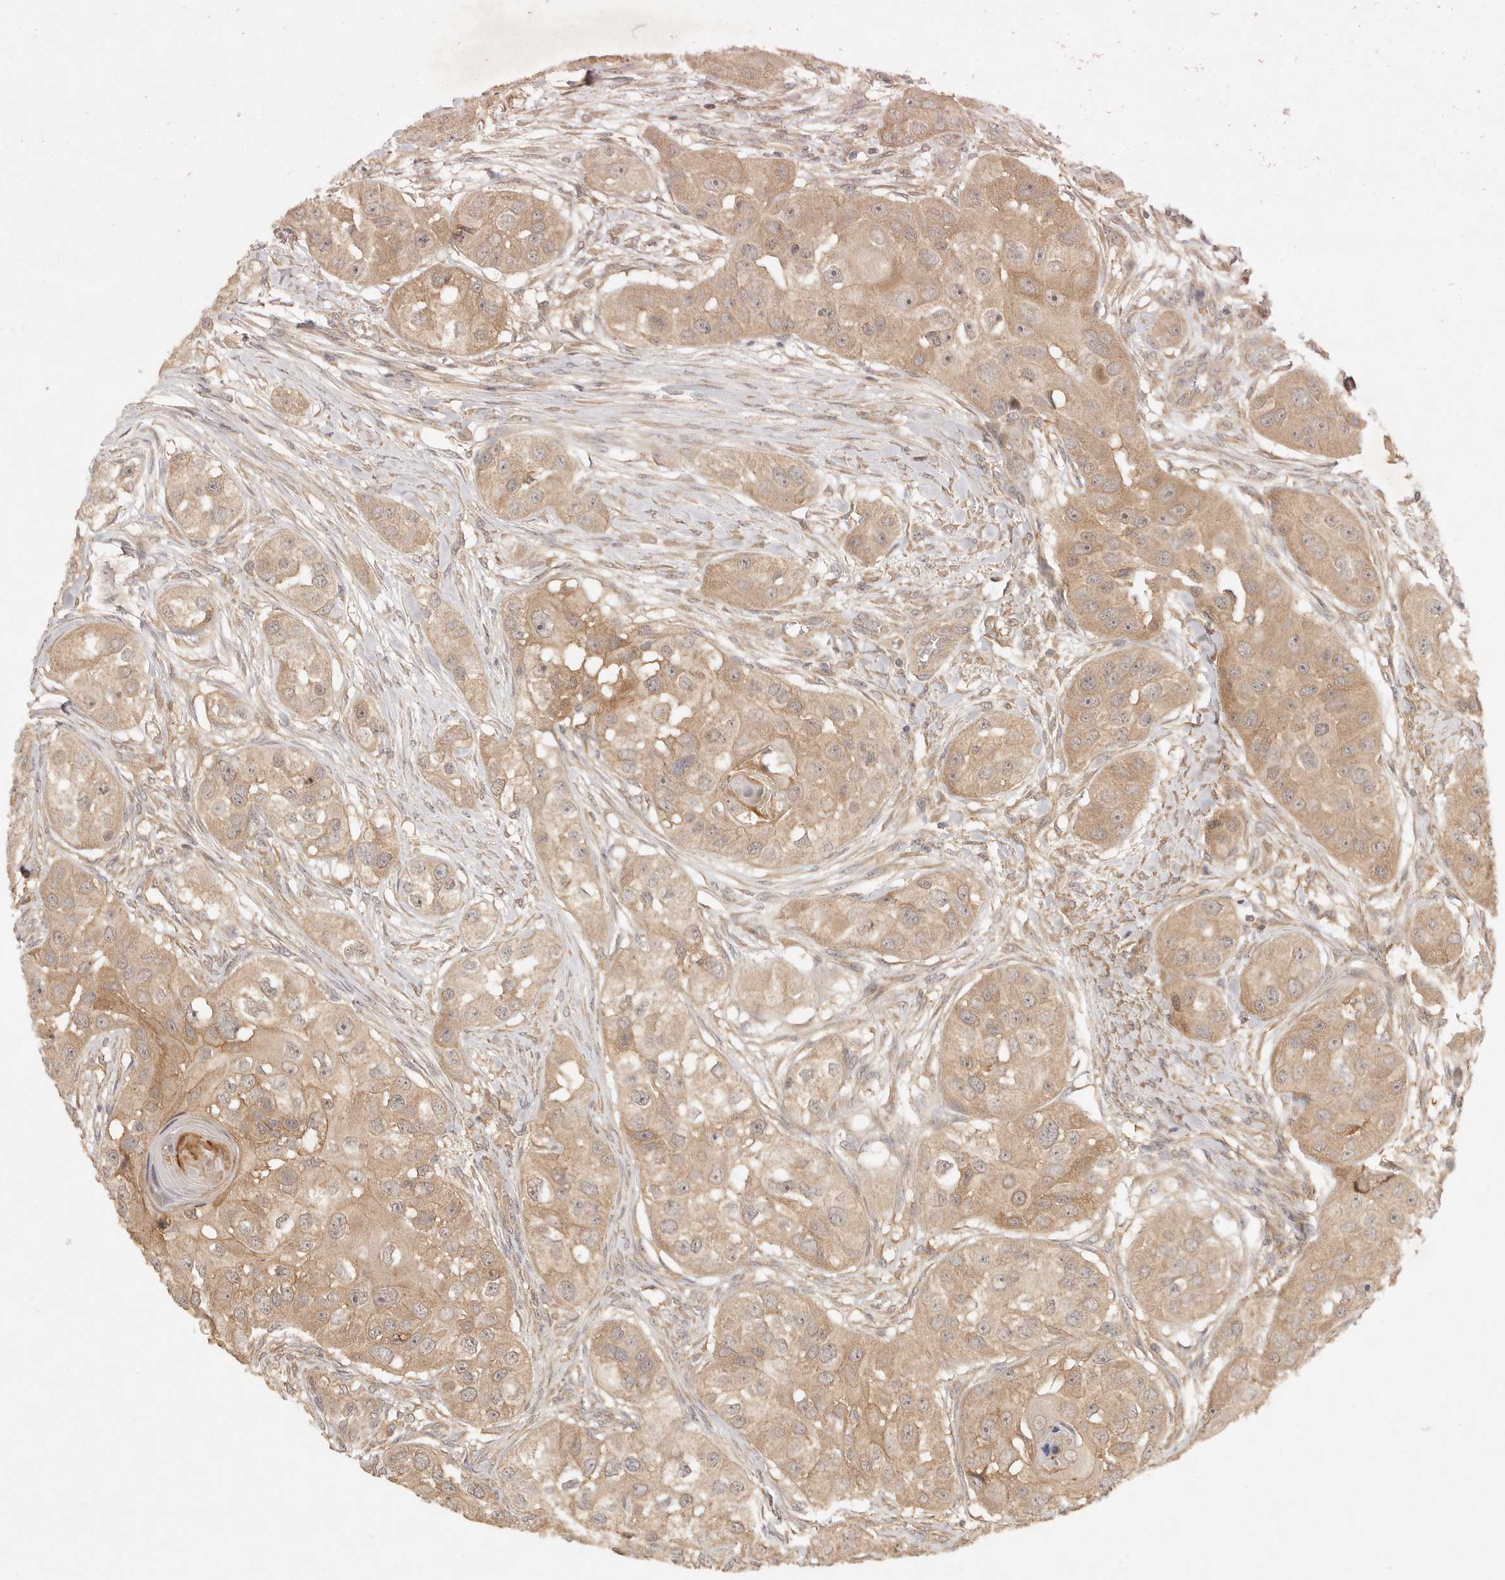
{"staining": {"intensity": "moderate", "quantity": ">75%", "location": "cytoplasmic/membranous"}, "tissue": "head and neck cancer", "cell_type": "Tumor cells", "image_type": "cancer", "snomed": [{"axis": "morphology", "description": "Normal tissue, NOS"}, {"axis": "morphology", "description": "Squamous cell carcinoma, NOS"}, {"axis": "topography", "description": "Skeletal muscle"}, {"axis": "topography", "description": "Head-Neck"}], "caption": "About >75% of tumor cells in human squamous cell carcinoma (head and neck) display moderate cytoplasmic/membranous protein expression as visualized by brown immunohistochemical staining.", "gene": "VIPR1", "patient": {"sex": "male", "age": 51}}